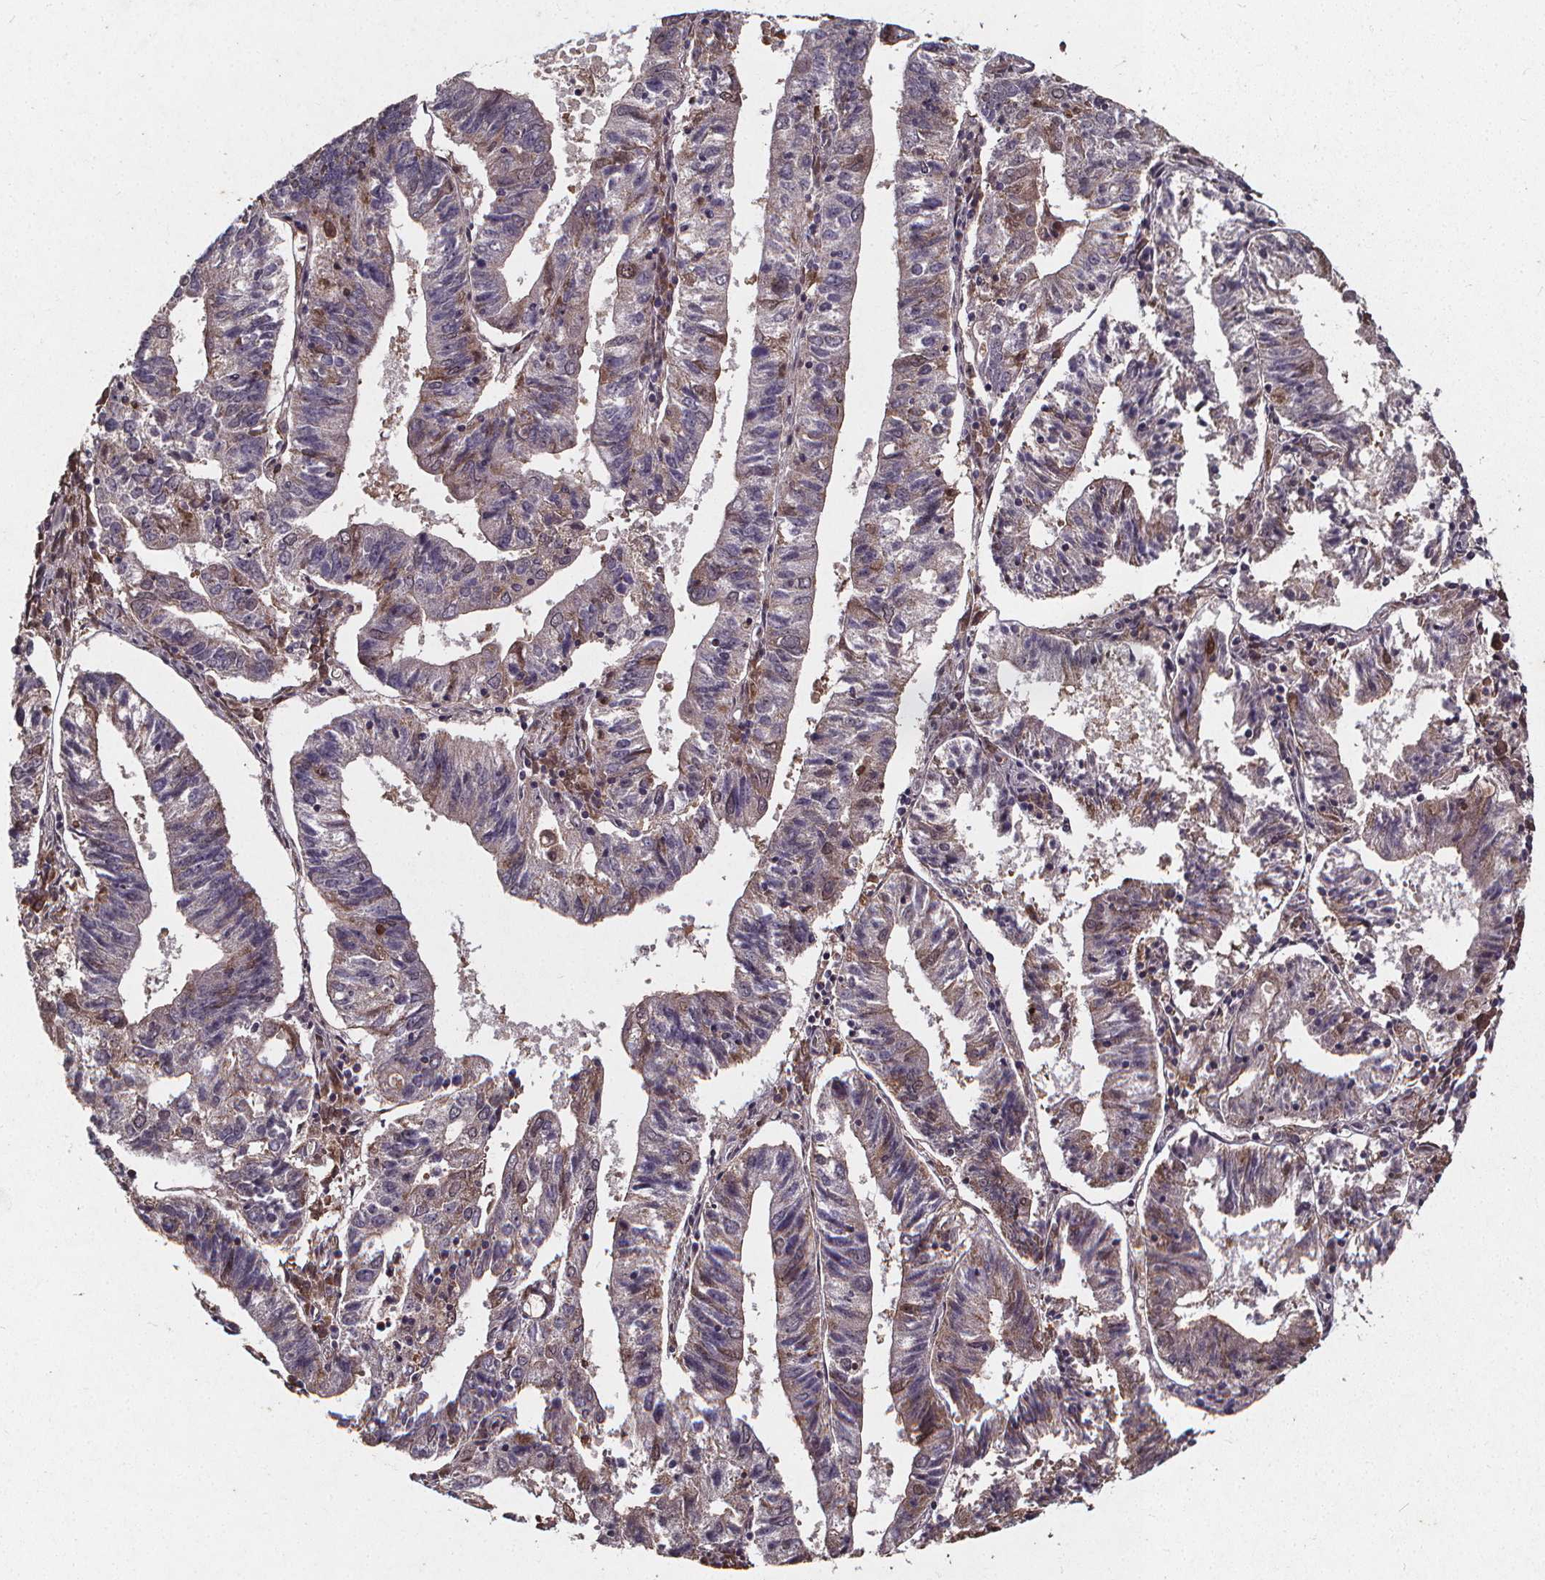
{"staining": {"intensity": "moderate", "quantity": "<25%", "location": "cytoplasmic/membranous"}, "tissue": "endometrial cancer", "cell_type": "Tumor cells", "image_type": "cancer", "snomed": [{"axis": "morphology", "description": "Adenocarcinoma, NOS"}, {"axis": "topography", "description": "Endometrium"}], "caption": "The immunohistochemical stain labels moderate cytoplasmic/membranous positivity in tumor cells of adenocarcinoma (endometrial) tissue.", "gene": "SPAG8", "patient": {"sex": "female", "age": 82}}